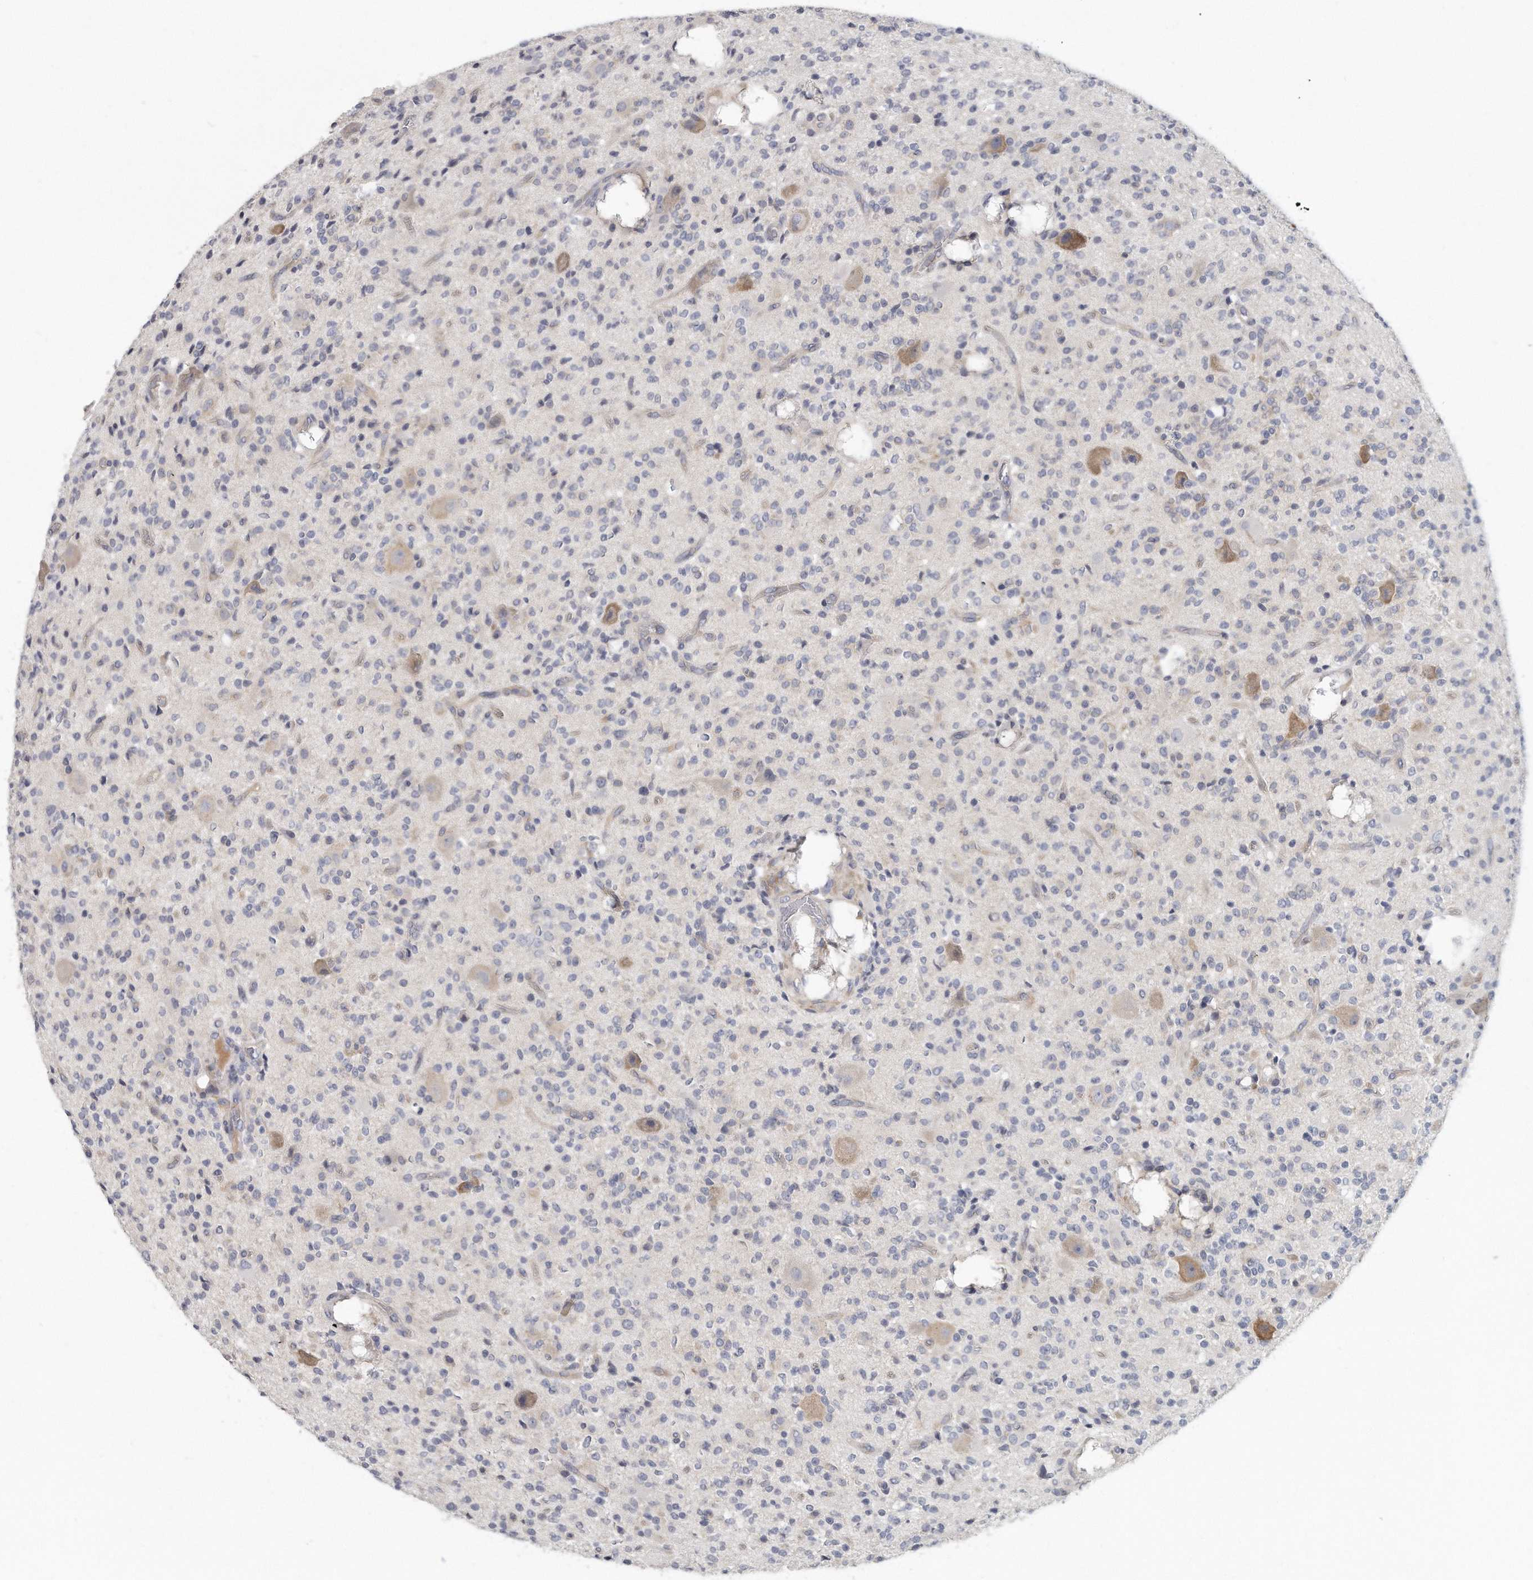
{"staining": {"intensity": "negative", "quantity": "none", "location": "none"}, "tissue": "glioma", "cell_type": "Tumor cells", "image_type": "cancer", "snomed": [{"axis": "morphology", "description": "Glioma, malignant, High grade"}, {"axis": "topography", "description": "Brain"}], "caption": "Immunohistochemistry histopathology image of neoplastic tissue: glioma stained with DAB exhibits no significant protein staining in tumor cells. Nuclei are stained in blue.", "gene": "PLEKHA6", "patient": {"sex": "male", "age": 34}}